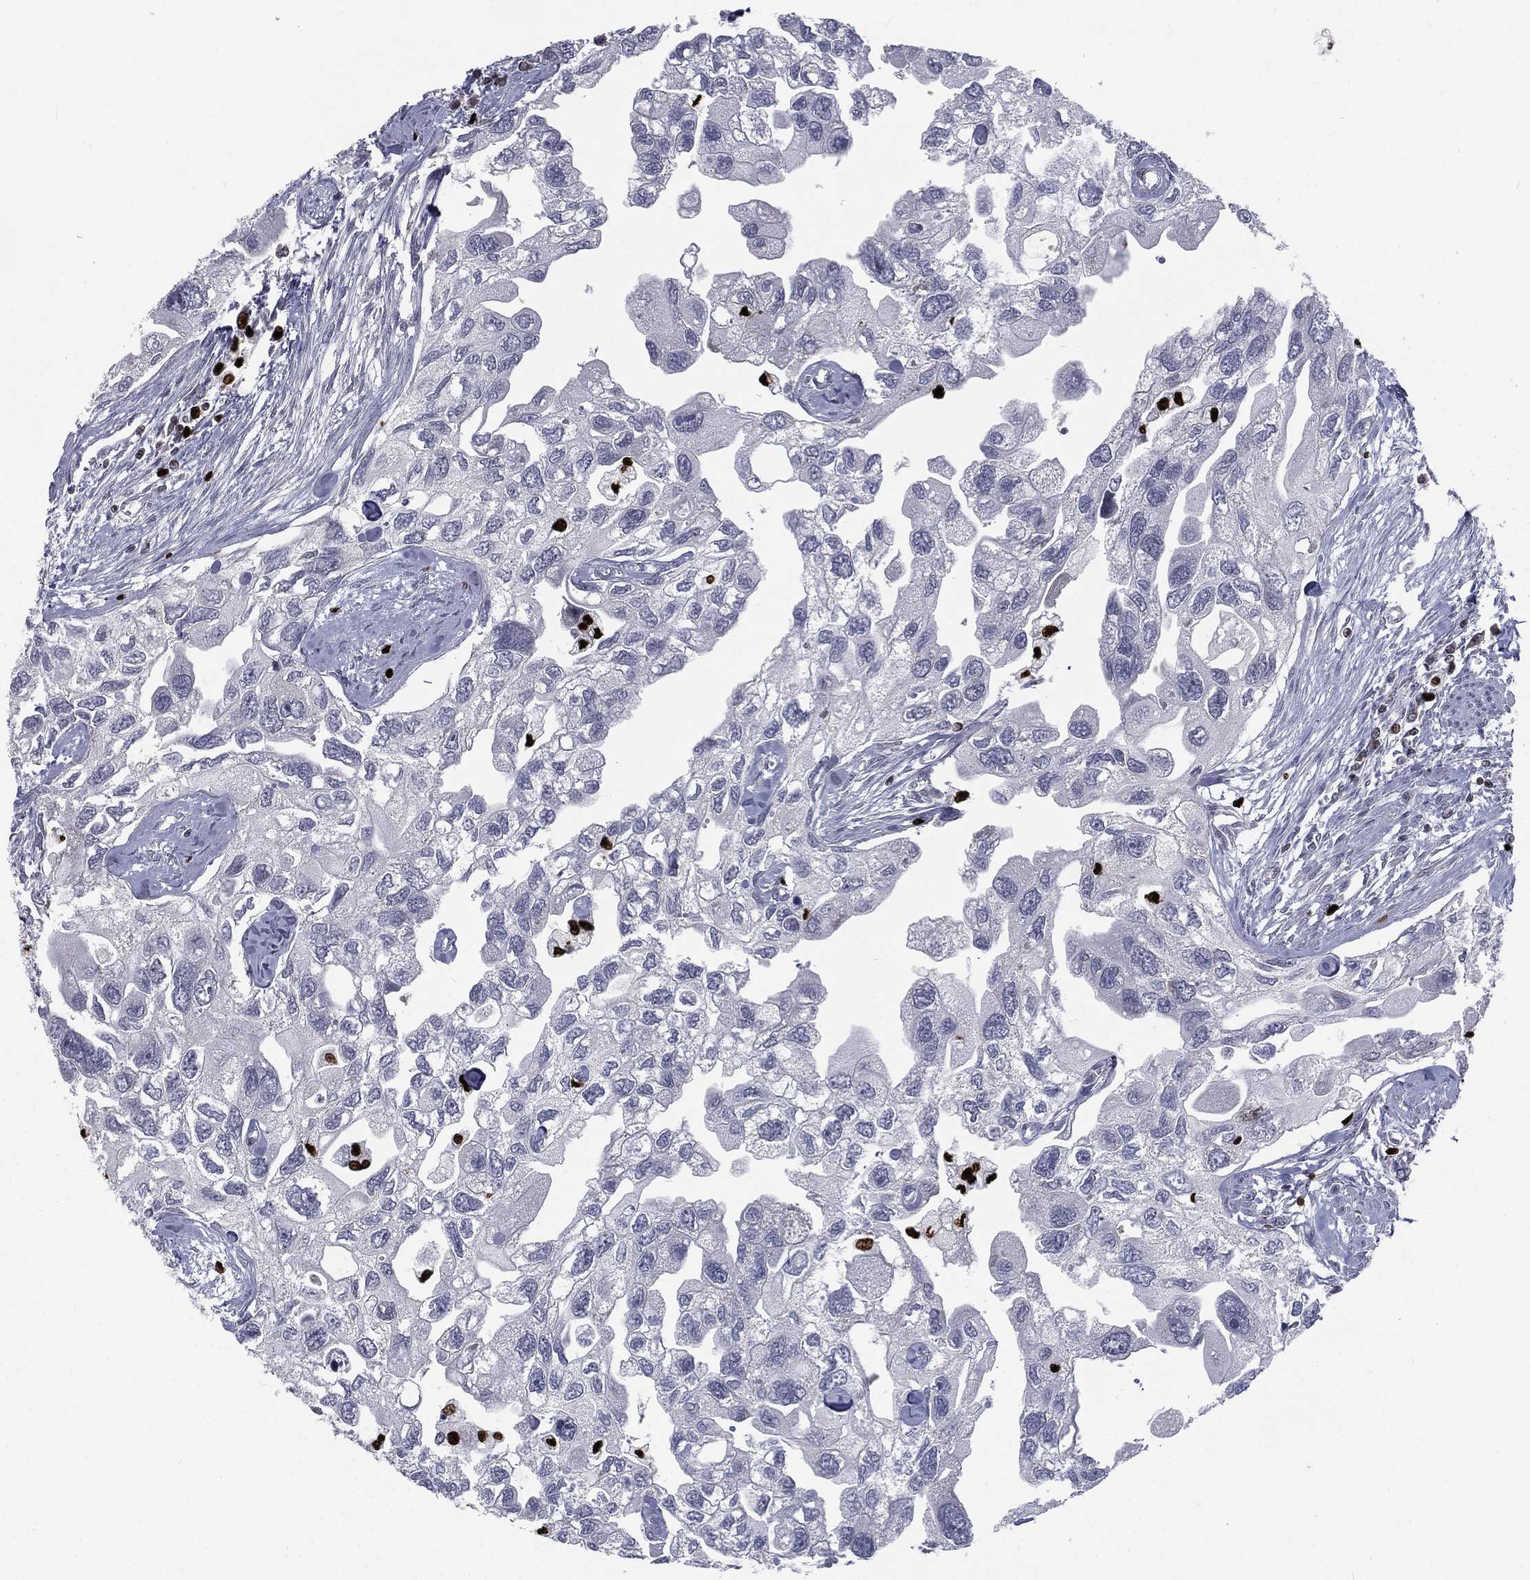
{"staining": {"intensity": "negative", "quantity": "none", "location": "none"}, "tissue": "urothelial cancer", "cell_type": "Tumor cells", "image_type": "cancer", "snomed": [{"axis": "morphology", "description": "Urothelial carcinoma, High grade"}, {"axis": "topography", "description": "Urinary bladder"}], "caption": "This is a micrograph of IHC staining of urothelial cancer, which shows no staining in tumor cells.", "gene": "MNDA", "patient": {"sex": "male", "age": 59}}